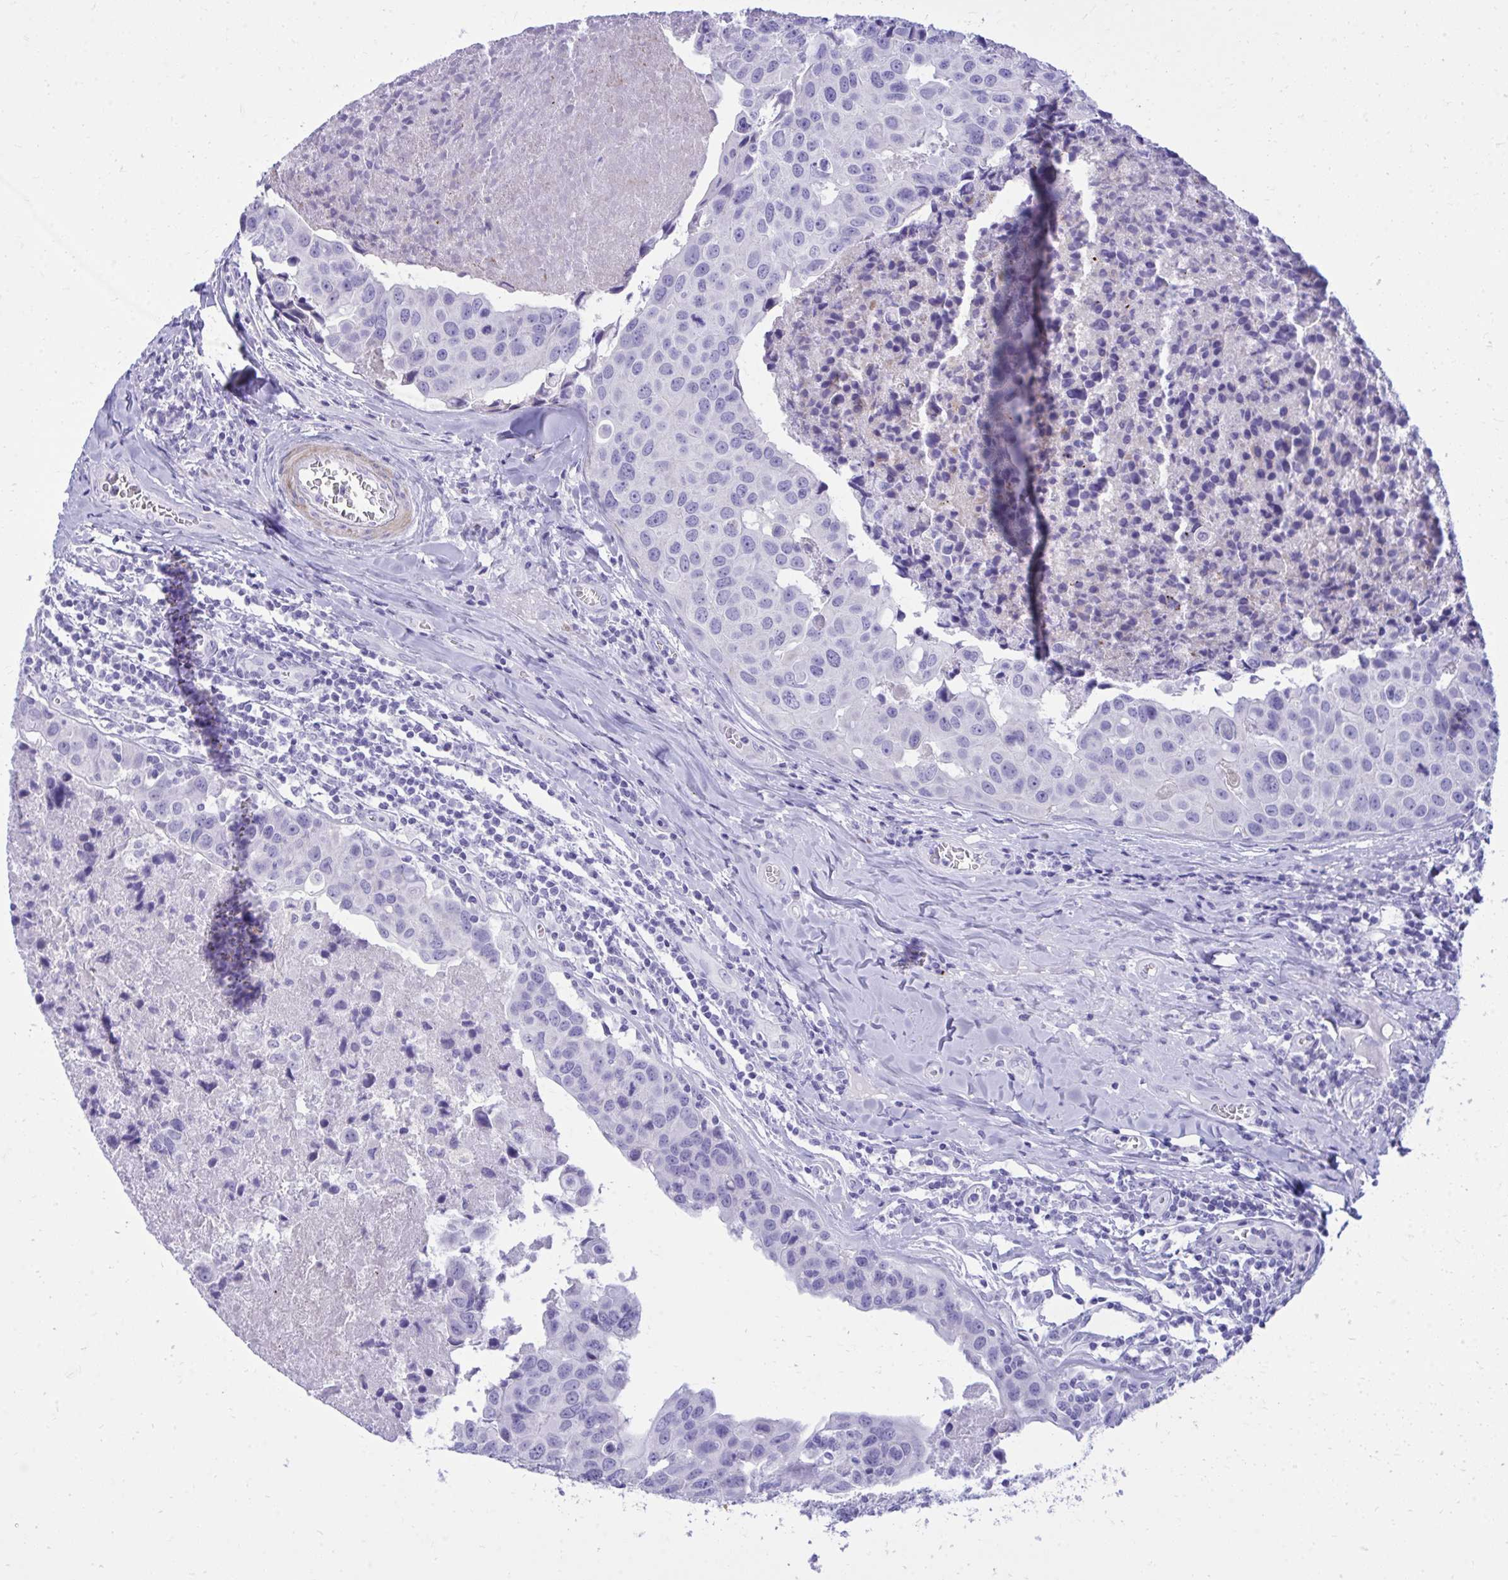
{"staining": {"intensity": "negative", "quantity": "none", "location": "none"}, "tissue": "breast cancer", "cell_type": "Tumor cells", "image_type": "cancer", "snomed": [{"axis": "morphology", "description": "Duct carcinoma"}, {"axis": "topography", "description": "Breast"}], "caption": "This is an immunohistochemistry (IHC) micrograph of breast cancer. There is no staining in tumor cells.", "gene": "ANKDD1B", "patient": {"sex": "female", "age": 24}}